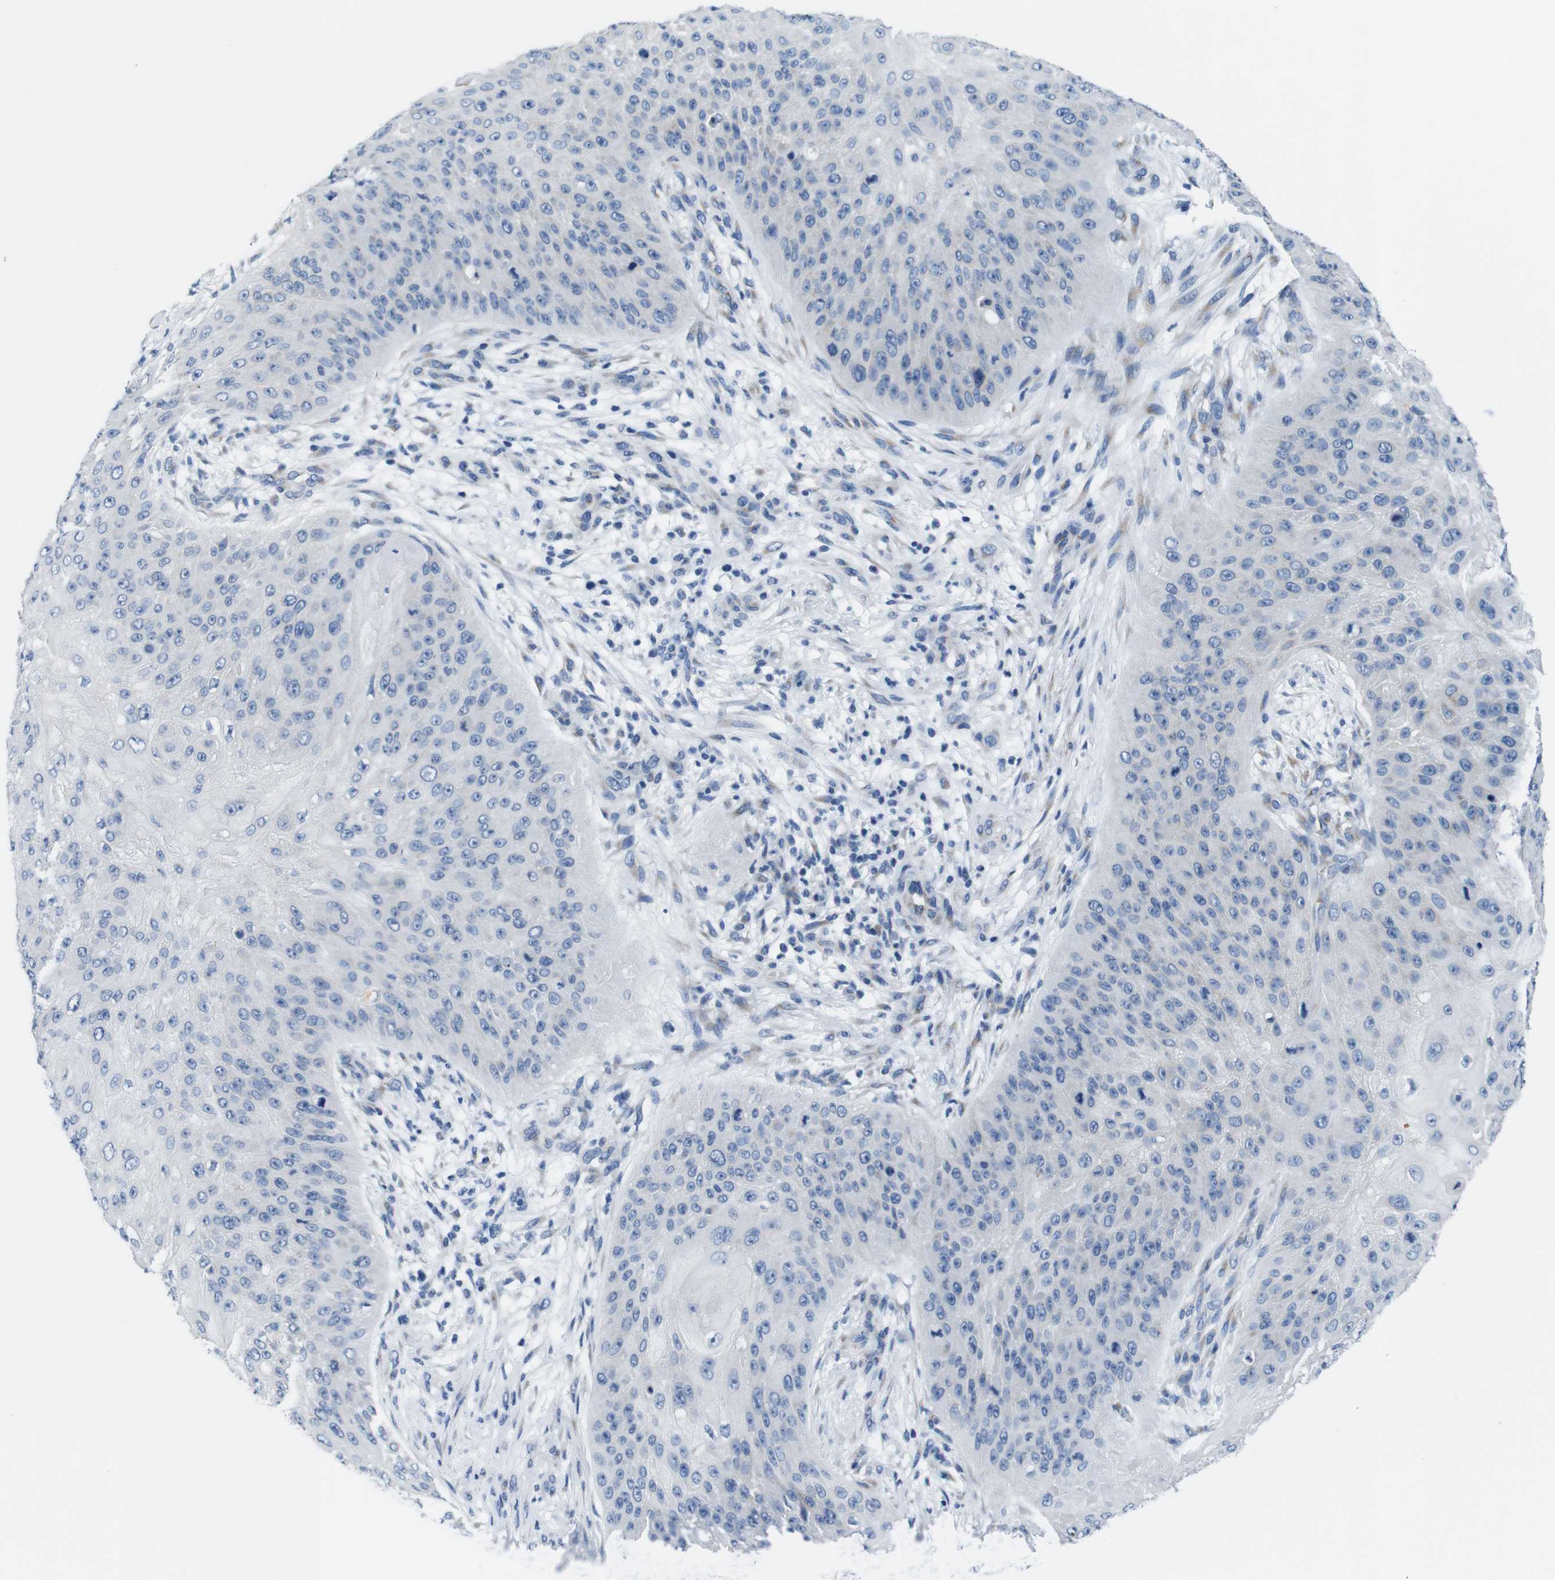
{"staining": {"intensity": "negative", "quantity": "none", "location": "none"}, "tissue": "skin cancer", "cell_type": "Tumor cells", "image_type": "cancer", "snomed": [{"axis": "morphology", "description": "Squamous cell carcinoma, NOS"}, {"axis": "topography", "description": "Skin"}], "caption": "Tumor cells show no significant expression in squamous cell carcinoma (skin). (DAB immunohistochemistry (IHC) with hematoxylin counter stain).", "gene": "GOLGA2", "patient": {"sex": "female", "age": 80}}